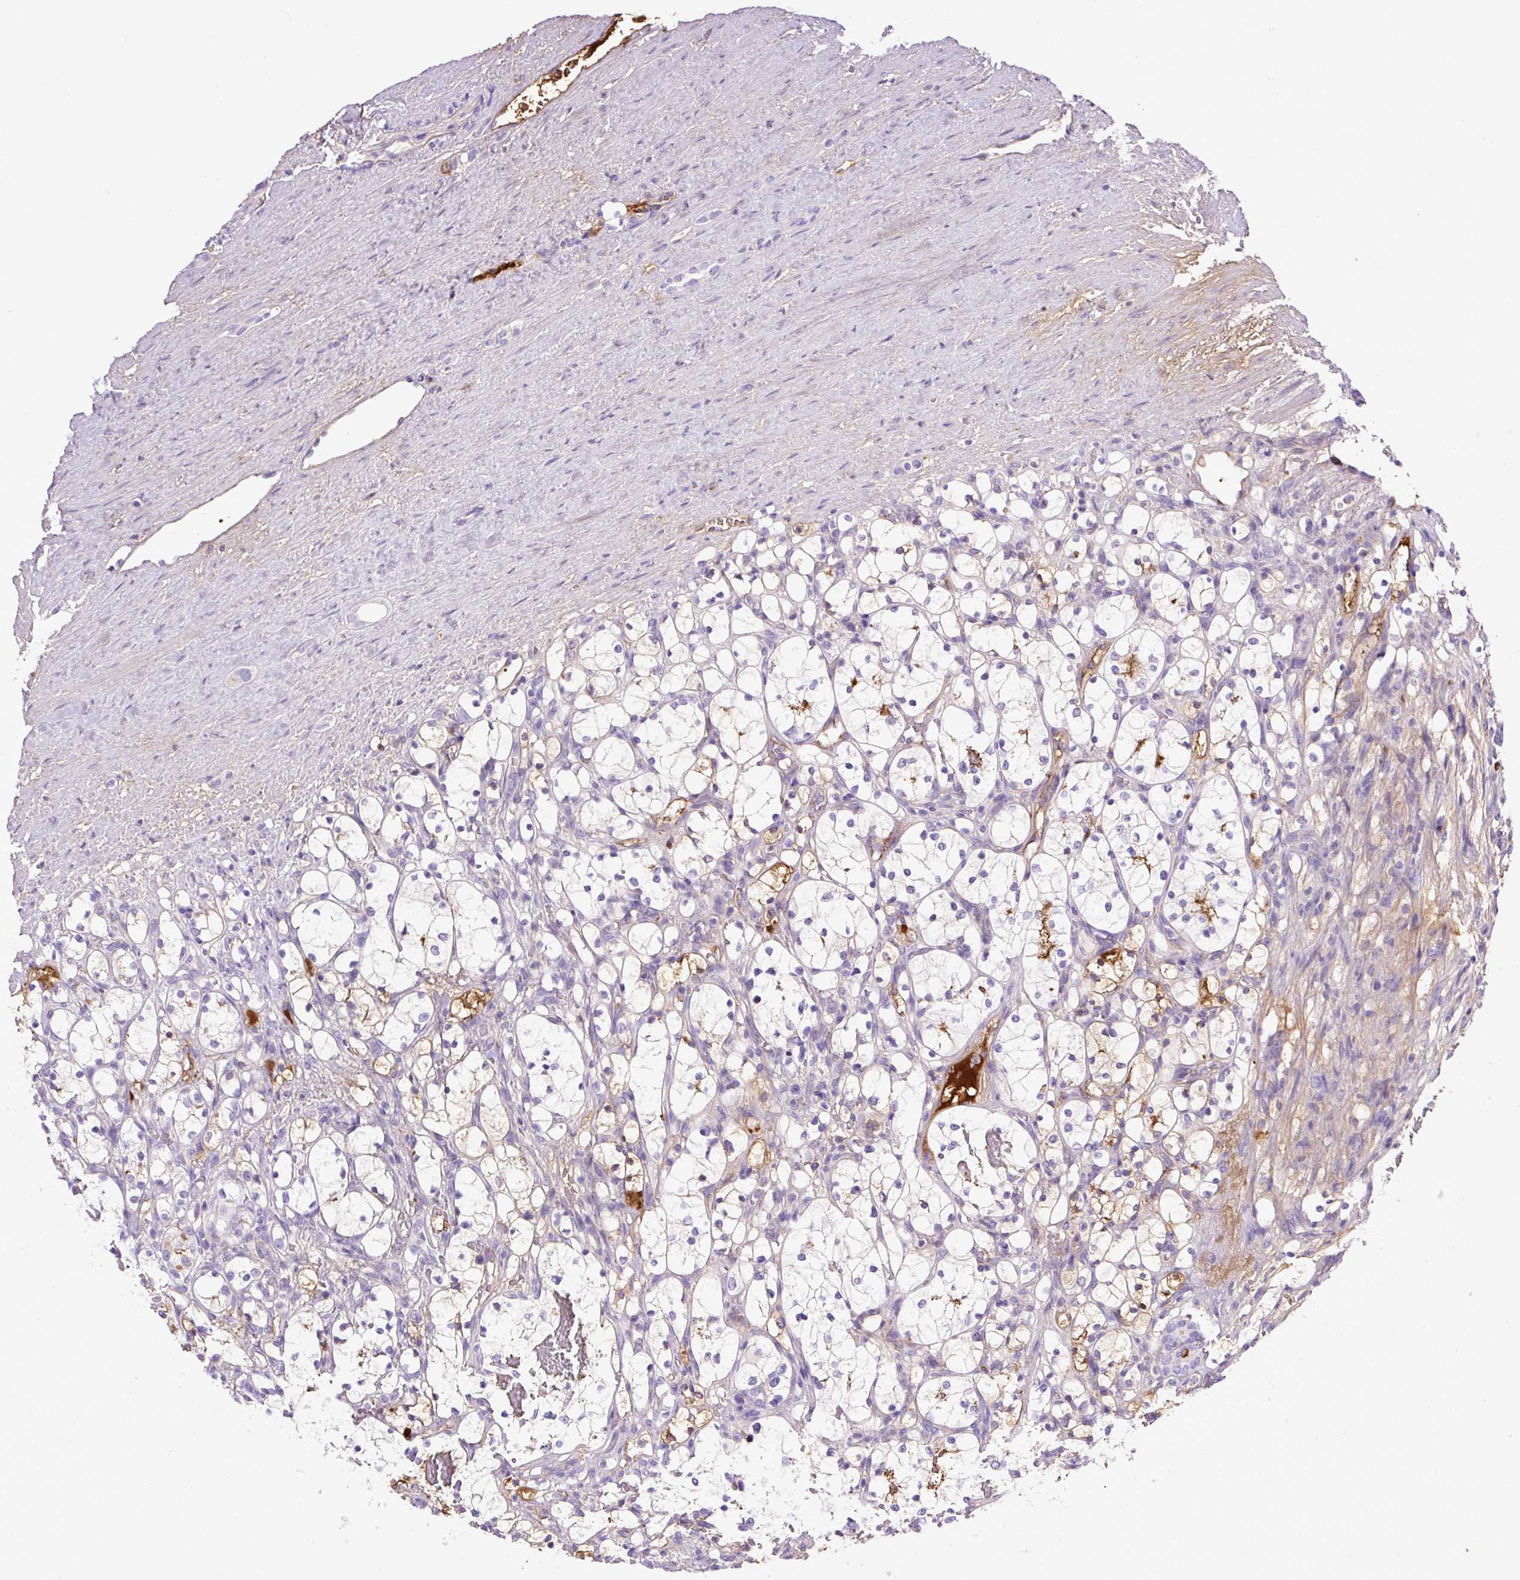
{"staining": {"intensity": "weak", "quantity": "<25%", "location": "cytoplasmic/membranous"}, "tissue": "renal cancer", "cell_type": "Tumor cells", "image_type": "cancer", "snomed": [{"axis": "morphology", "description": "Adenocarcinoma, NOS"}, {"axis": "topography", "description": "Kidney"}], "caption": "A photomicrograph of renal cancer (adenocarcinoma) stained for a protein demonstrates no brown staining in tumor cells.", "gene": "CLEC3B", "patient": {"sex": "female", "age": 69}}